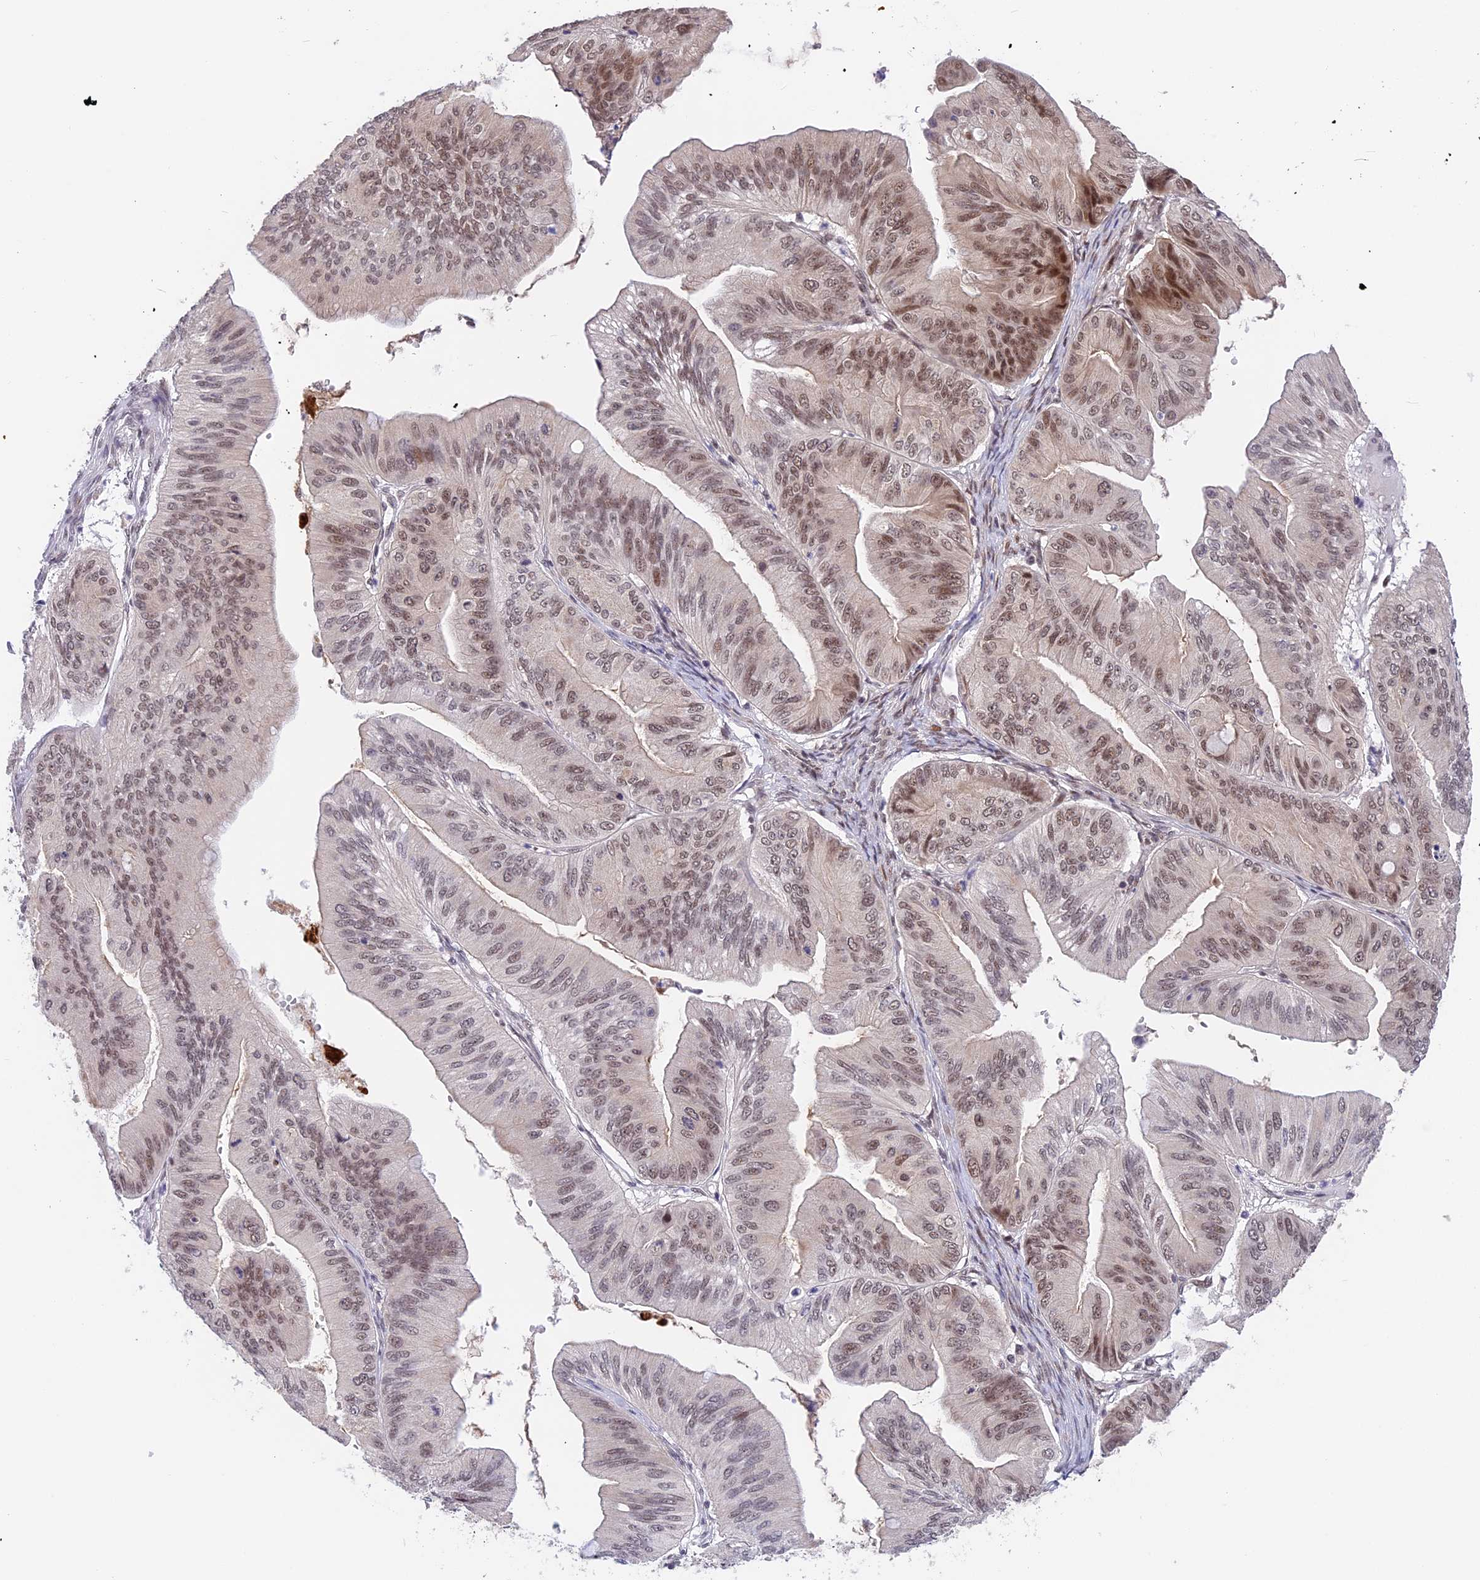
{"staining": {"intensity": "moderate", "quantity": "25%-75%", "location": "nuclear"}, "tissue": "ovarian cancer", "cell_type": "Tumor cells", "image_type": "cancer", "snomed": [{"axis": "morphology", "description": "Cystadenocarcinoma, mucinous, NOS"}, {"axis": "topography", "description": "Ovary"}], "caption": "Ovarian cancer (mucinous cystadenocarcinoma) was stained to show a protein in brown. There is medium levels of moderate nuclear staining in about 25%-75% of tumor cells. (DAB (3,3'-diaminobenzidine) IHC, brown staining for protein, blue staining for nuclei).", "gene": "POLR2C", "patient": {"sex": "female", "age": 61}}